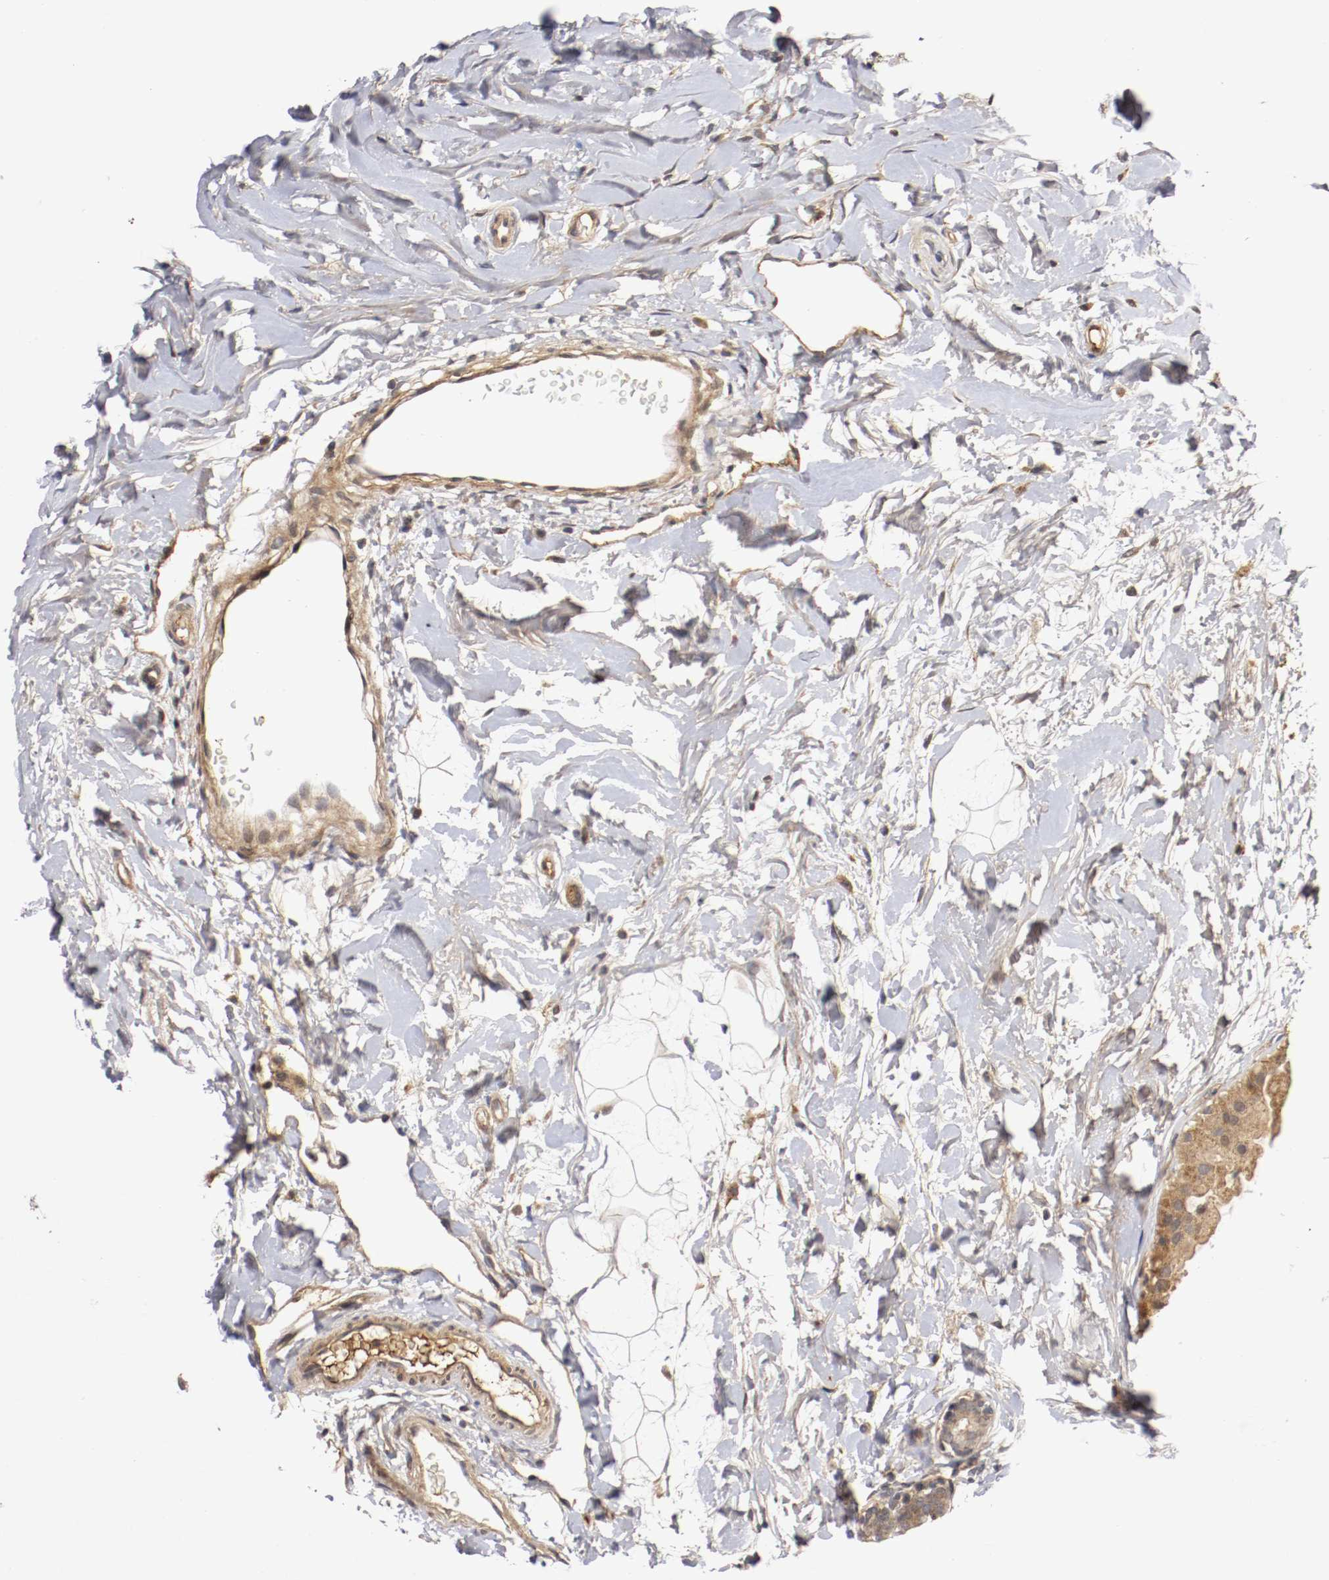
{"staining": {"intensity": "moderate", "quantity": "25%-75%", "location": "cytoplasmic/membranous,nuclear"}, "tissue": "breast cancer", "cell_type": "Tumor cells", "image_type": "cancer", "snomed": [{"axis": "morphology", "description": "Lobular carcinoma, in situ"}, {"axis": "morphology", "description": "Lobular carcinoma"}, {"axis": "topography", "description": "Breast"}], "caption": "Moderate cytoplasmic/membranous and nuclear protein staining is seen in about 25%-75% of tumor cells in breast cancer (lobular carcinoma in situ). (Brightfield microscopy of DAB IHC at high magnification).", "gene": "TNFRSF1B", "patient": {"sex": "female", "age": 41}}